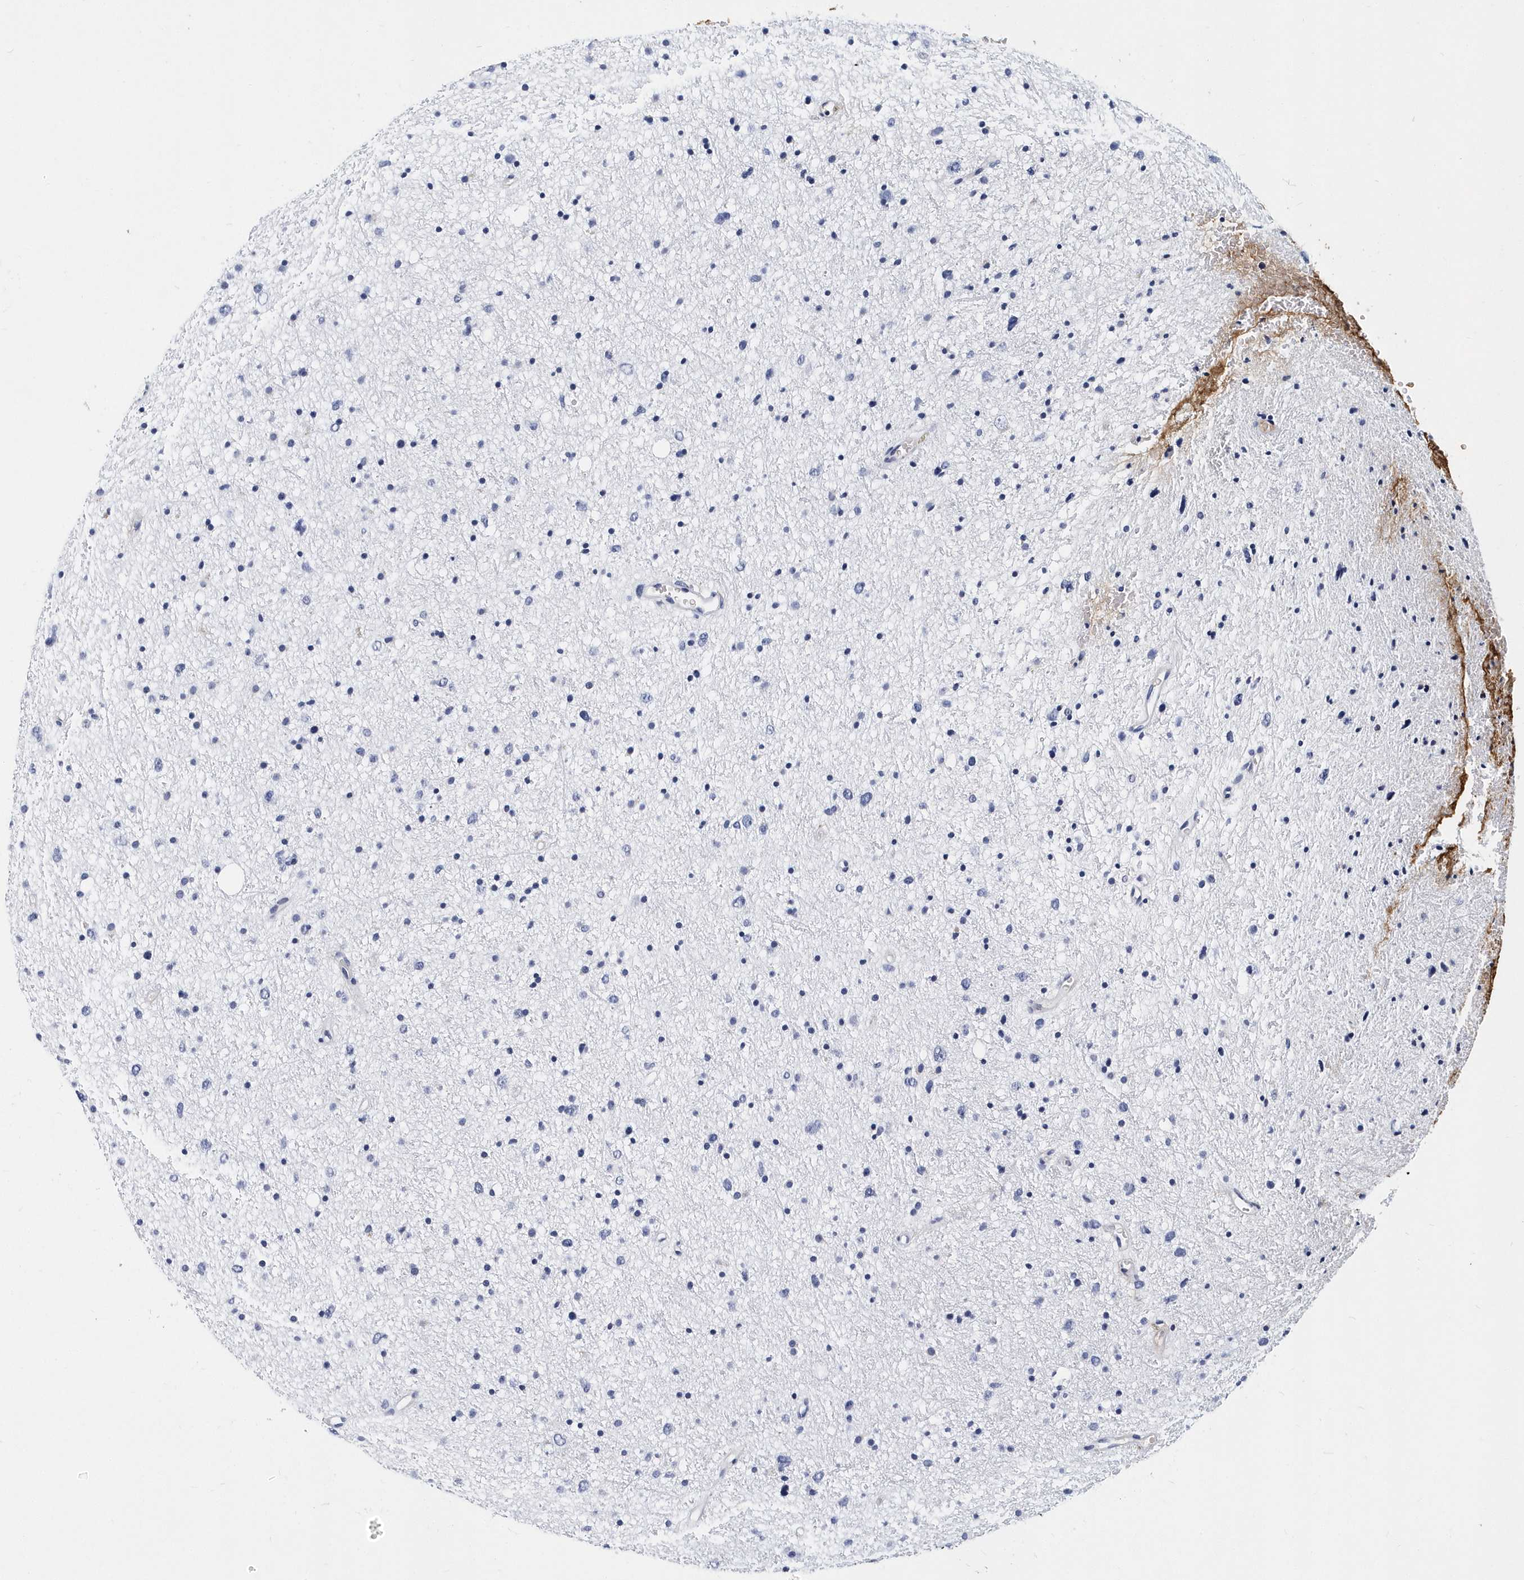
{"staining": {"intensity": "negative", "quantity": "none", "location": "none"}, "tissue": "glioma", "cell_type": "Tumor cells", "image_type": "cancer", "snomed": [{"axis": "morphology", "description": "Glioma, malignant, Low grade"}, {"axis": "topography", "description": "Cerebral cortex"}], "caption": "DAB immunohistochemical staining of glioma reveals no significant expression in tumor cells. The staining is performed using DAB brown chromogen with nuclei counter-stained in using hematoxylin.", "gene": "ITGA2B", "patient": {"sex": "female", "age": 39}}